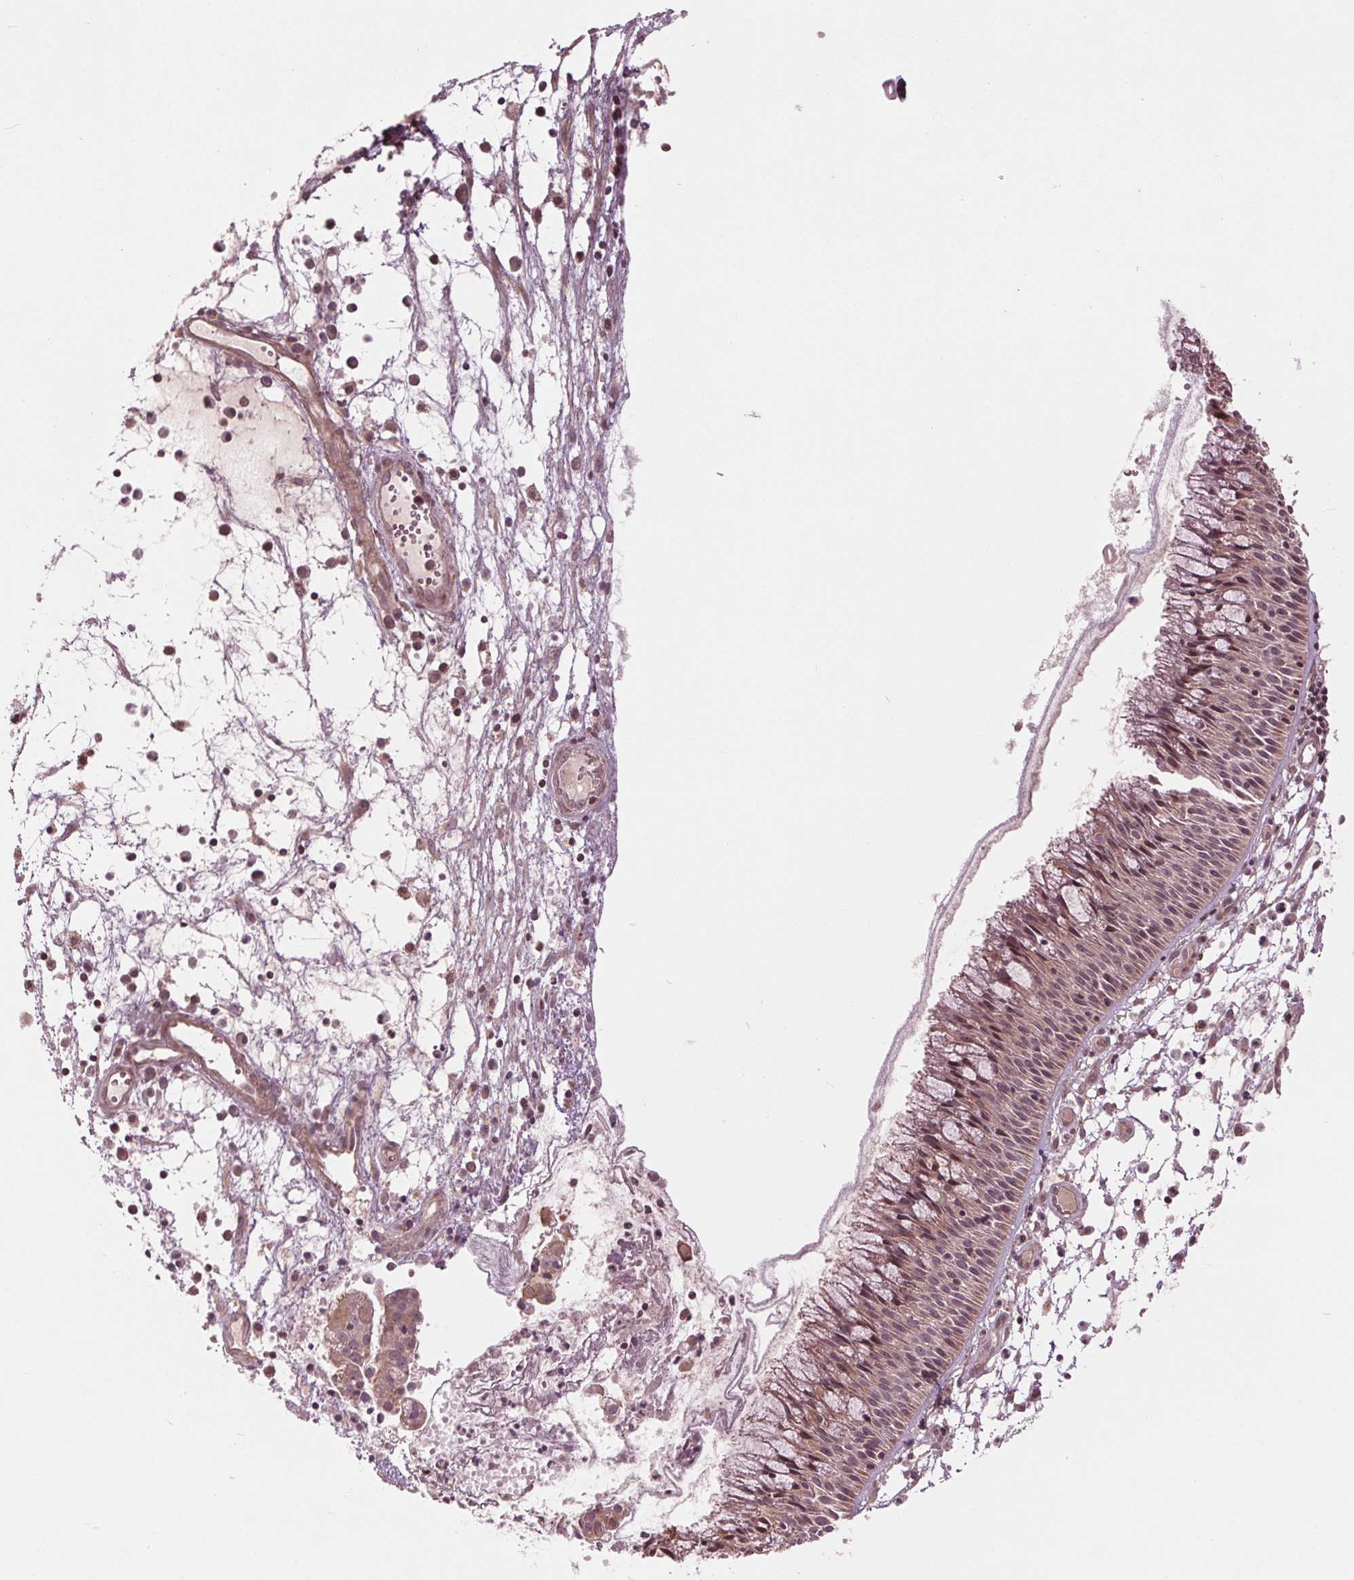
{"staining": {"intensity": "weak", "quantity": "25%-75%", "location": "cytoplasmic/membranous,nuclear"}, "tissue": "nasopharynx", "cell_type": "Respiratory epithelial cells", "image_type": "normal", "snomed": [{"axis": "morphology", "description": "Normal tissue, NOS"}, {"axis": "topography", "description": "Nasopharynx"}], "caption": "This micrograph reveals unremarkable nasopharynx stained with immunohistochemistry to label a protein in brown. The cytoplasmic/membranous,nuclear of respiratory epithelial cells show weak positivity for the protein. Nuclei are counter-stained blue.", "gene": "CDKL4", "patient": {"sex": "male", "age": 31}}